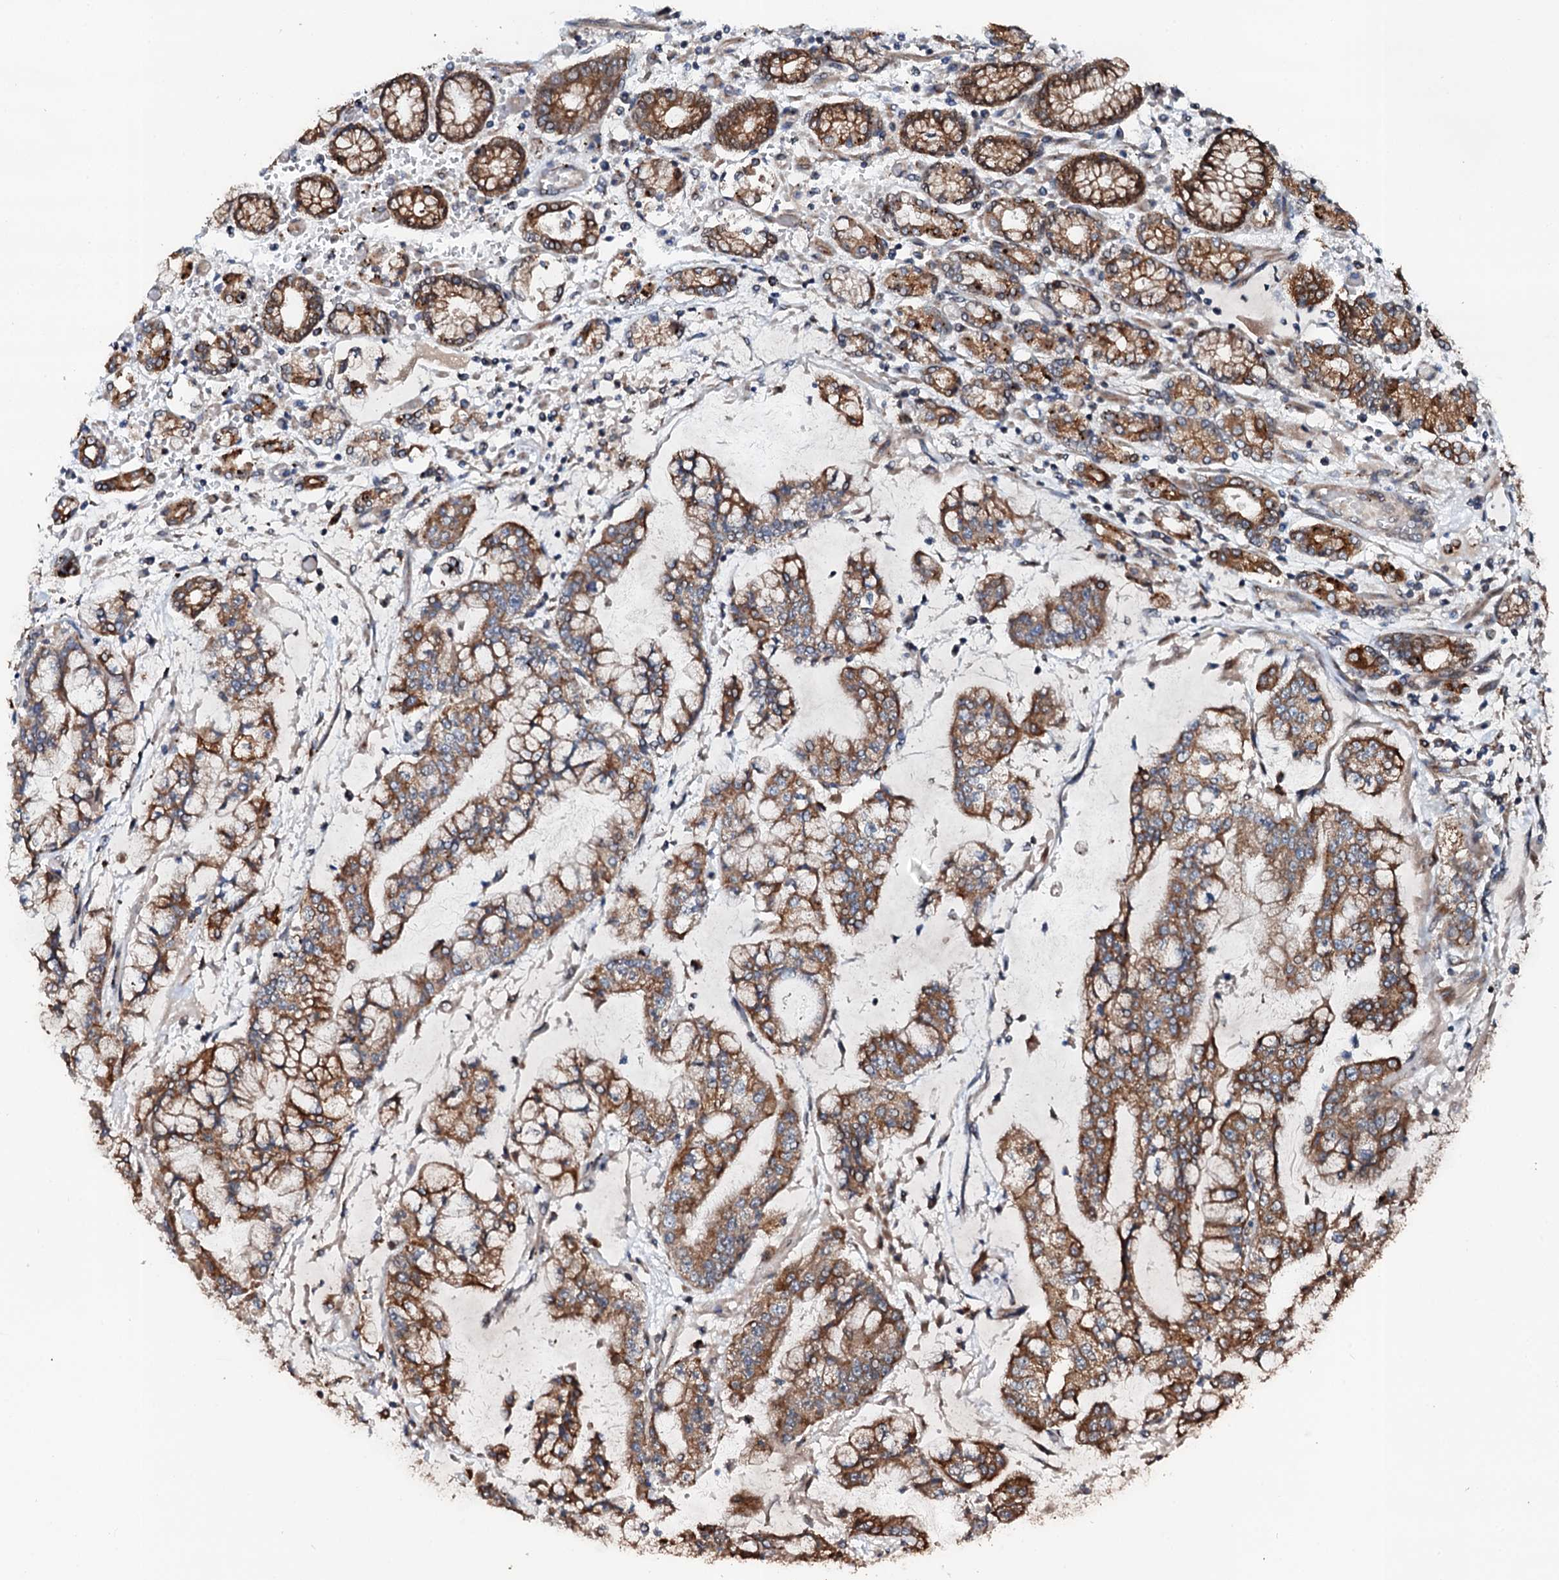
{"staining": {"intensity": "moderate", "quantity": ">75%", "location": "cytoplasmic/membranous"}, "tissue": "stomach cancer", "cell_type": "Tumor cells", "image_type": "cancer", "snomed": [{"axis": "morphology", "description": "Normal tissue, NOS"}, {"axis": "morphology", "description": "Adenocarcinoma, NOS"}, {"axis": "topography", "description": "Stomach, upper"}, {"axis": "topography", "description": "Stomach"}], "caption": "This image displays stomach cancer (adenocarcinoma) stained with immunohistochemistry (IHC) to label a protein in brown. The cytoplasmic/membranous of tumor cells show moderate positivity for the protein. Nuclei are counter-stained blue.", "gene": "GLCE", "patient": {"sex": "male", "age": 76}}